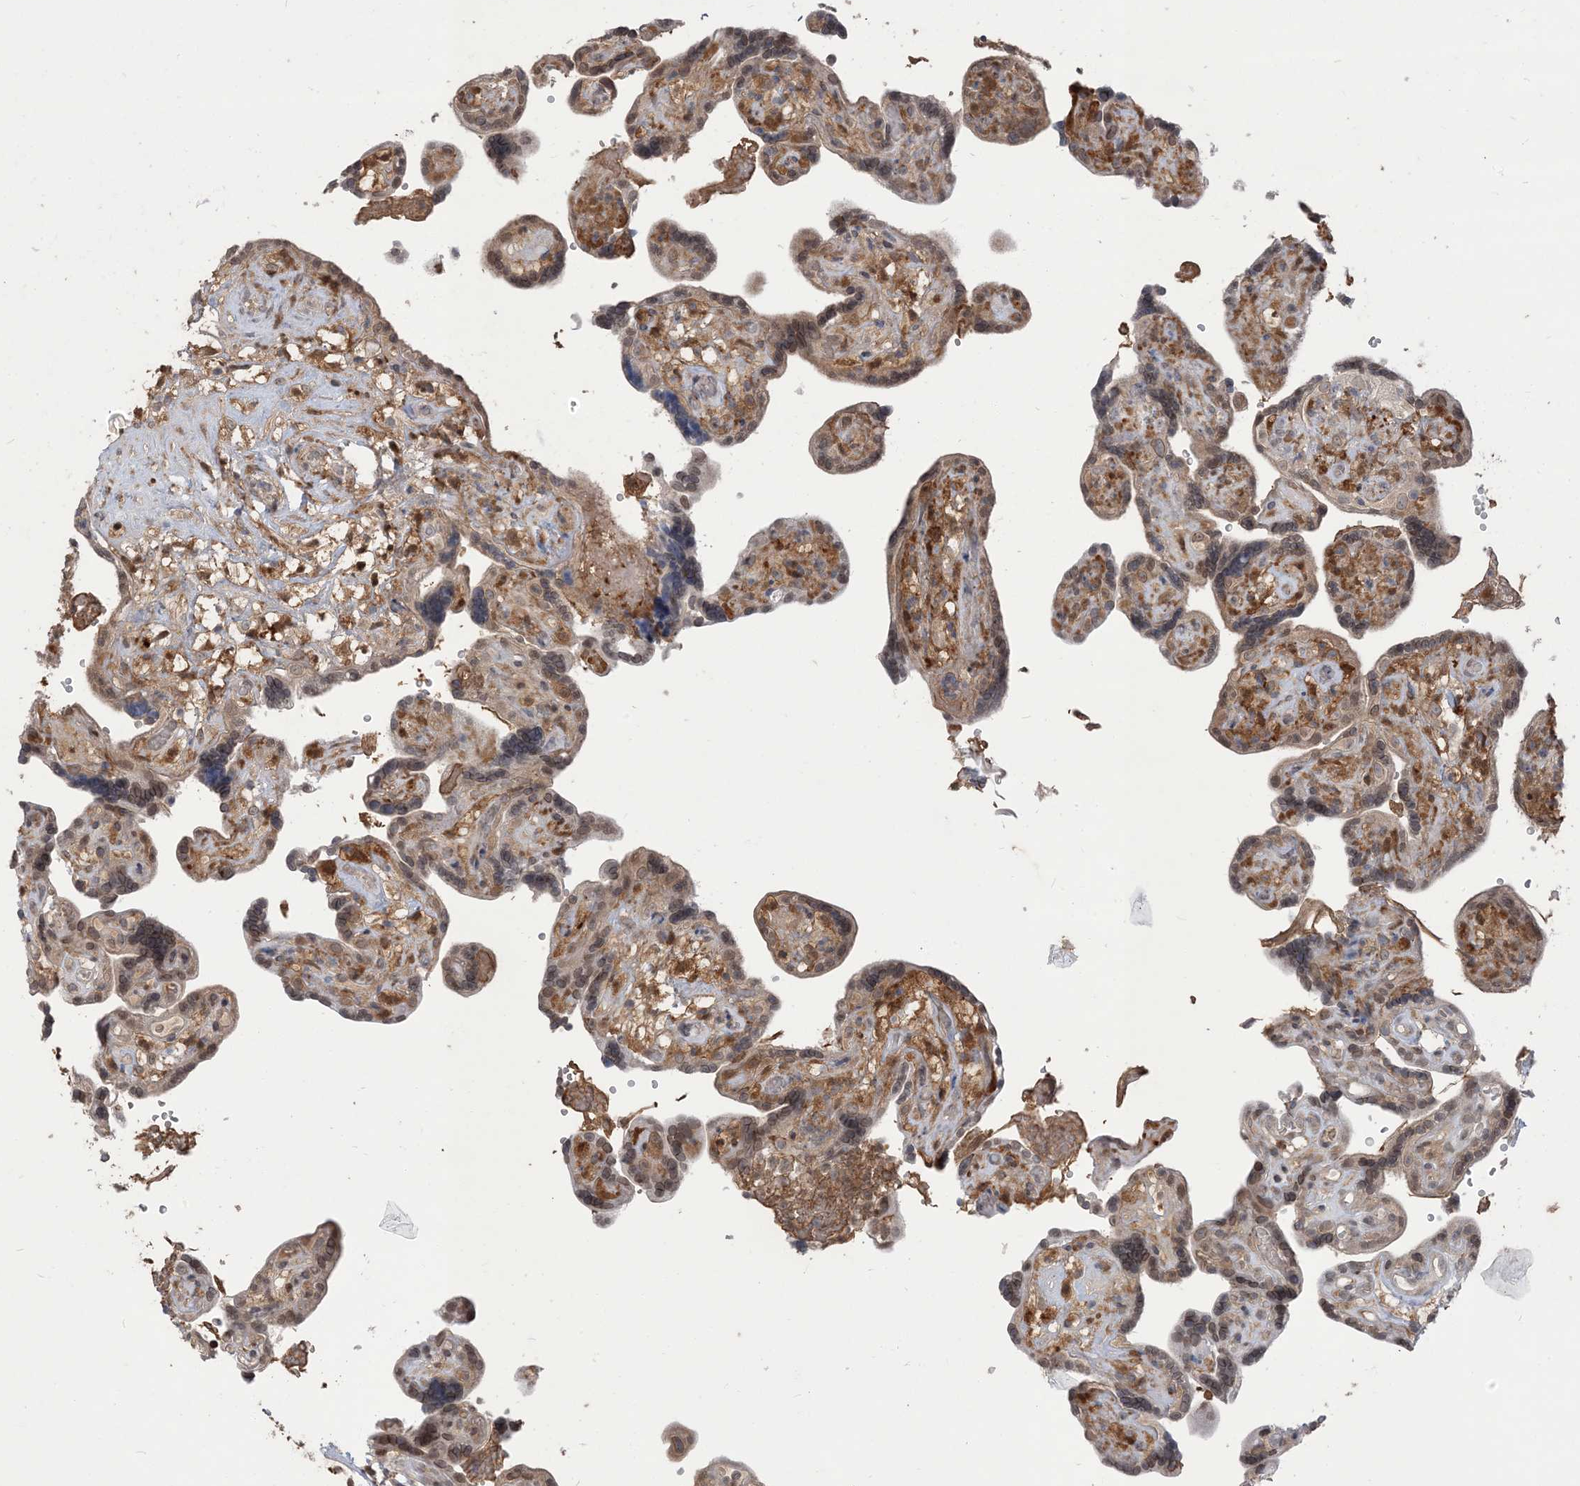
{"staining": {"intensity": "moderate", "quantity": ">75%", "location": "cytoplasmic/membranous,nuclear"}, "tissue": "placenta", "cell_type": "Decidual cells", "image_type": "normal", "snomed": [{"axis": "morphology", "description": "Normal tissue, NOS"}, {"axis": "topography", "description": "Placenta"}], "caption": "Placenta was stained to show a protein in brown. There is medium levels of moderate cytoplasmic/membranous,nuclear staining in approximately >75% of decidual cells. Using DAB (brown) and hematoxylin (blue) stains, captured at high magnification using brightfield microscopy.", "gene": "NAGK", "patient": {"sex": "female", "age": 30}}